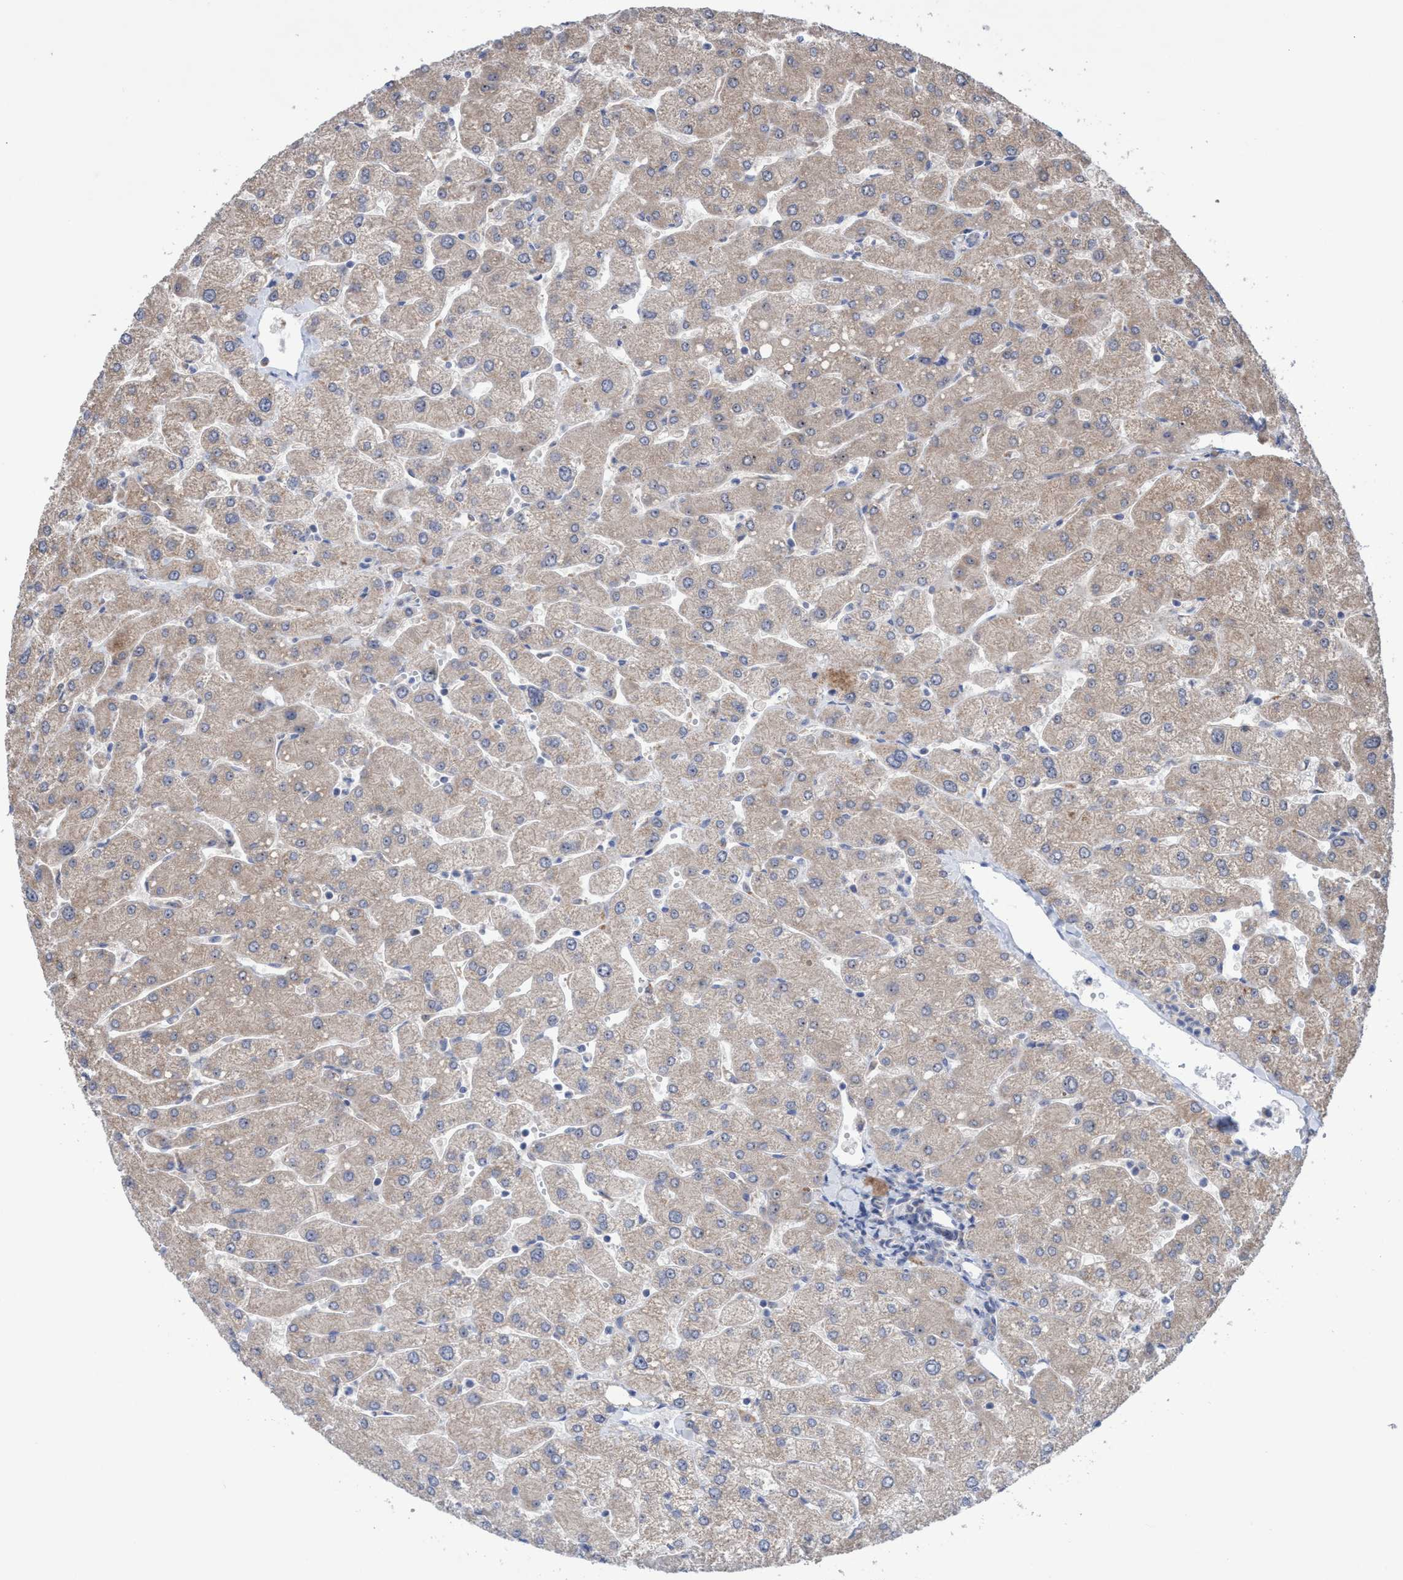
{"staining": {"intensity": "negative", "quantity": "none", "location": "none"}, "tissue": "liver", "cell_type": "Cholangiocytes", "image_type": "normal", "snomed": [{"axis": "morphology", "description": "Normal tissue, NOS"}, {"axis": "topography", "description": "Liver"}], "caption": "The image displays no staining of cholangiocytes in benign liver.", "gene": "P2RY14", "patient": {"sex": "male", "age": 55}}